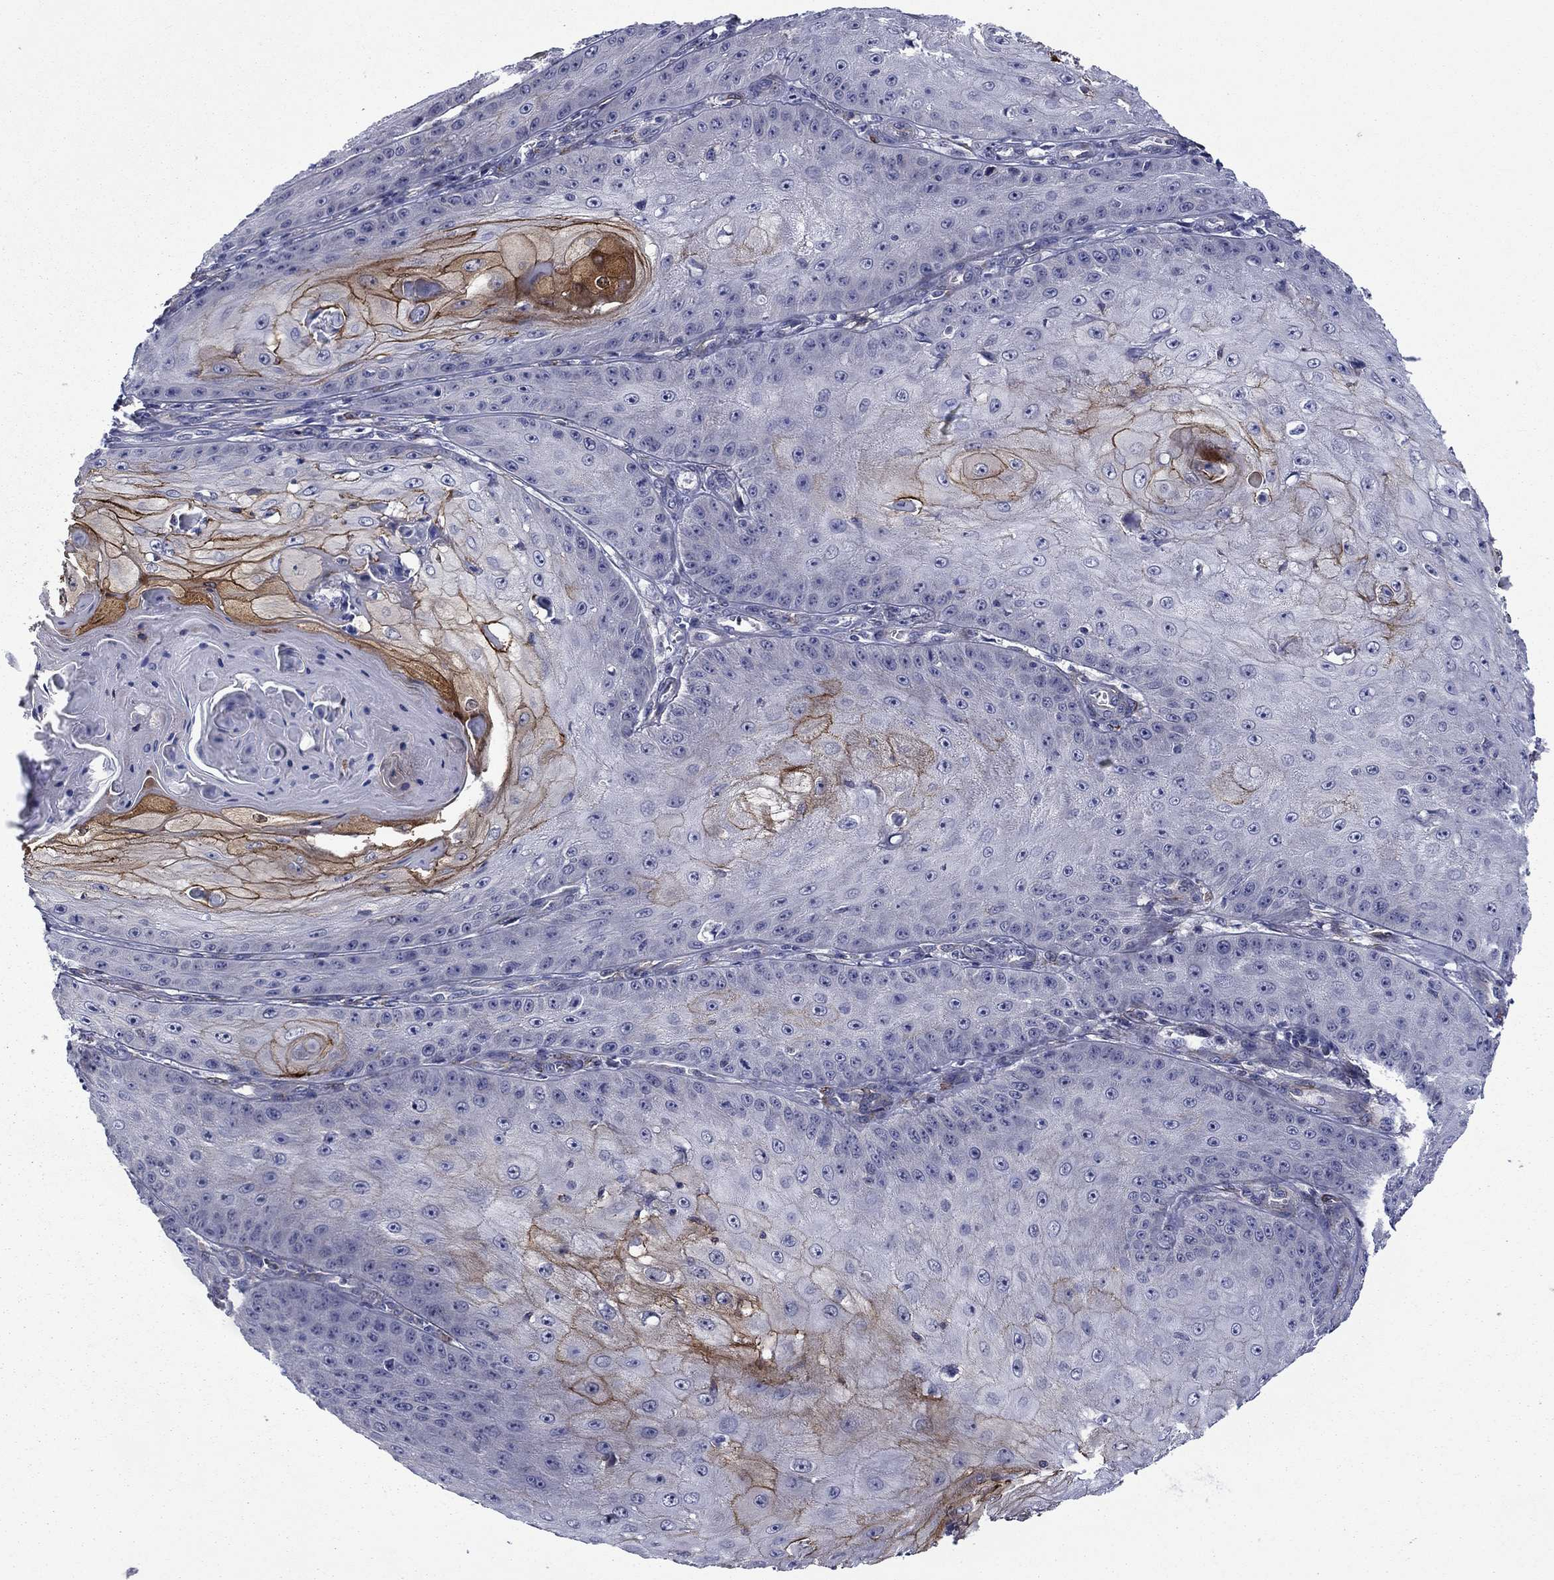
{"staining": {"intensity": "strong", "quantity": "<25%", "location": "cytoplasmic/membranous"}, "tissue": "skin cancer", "cell_type": "Tumor cells", "image_type": "cancer", "snomed": [{"axis": "morphology", "description": "Squamous cell carcinoma, NOS"}, {"axis": "topography", "description": "Skin"}], "caption": "Protein expression analysis of skin cancer displays strong cytoplasmic/membranous staining in approximately <25% of tumor cells.", "gene": "LMO7", "patient": {"sex": "male", "age": 70}}